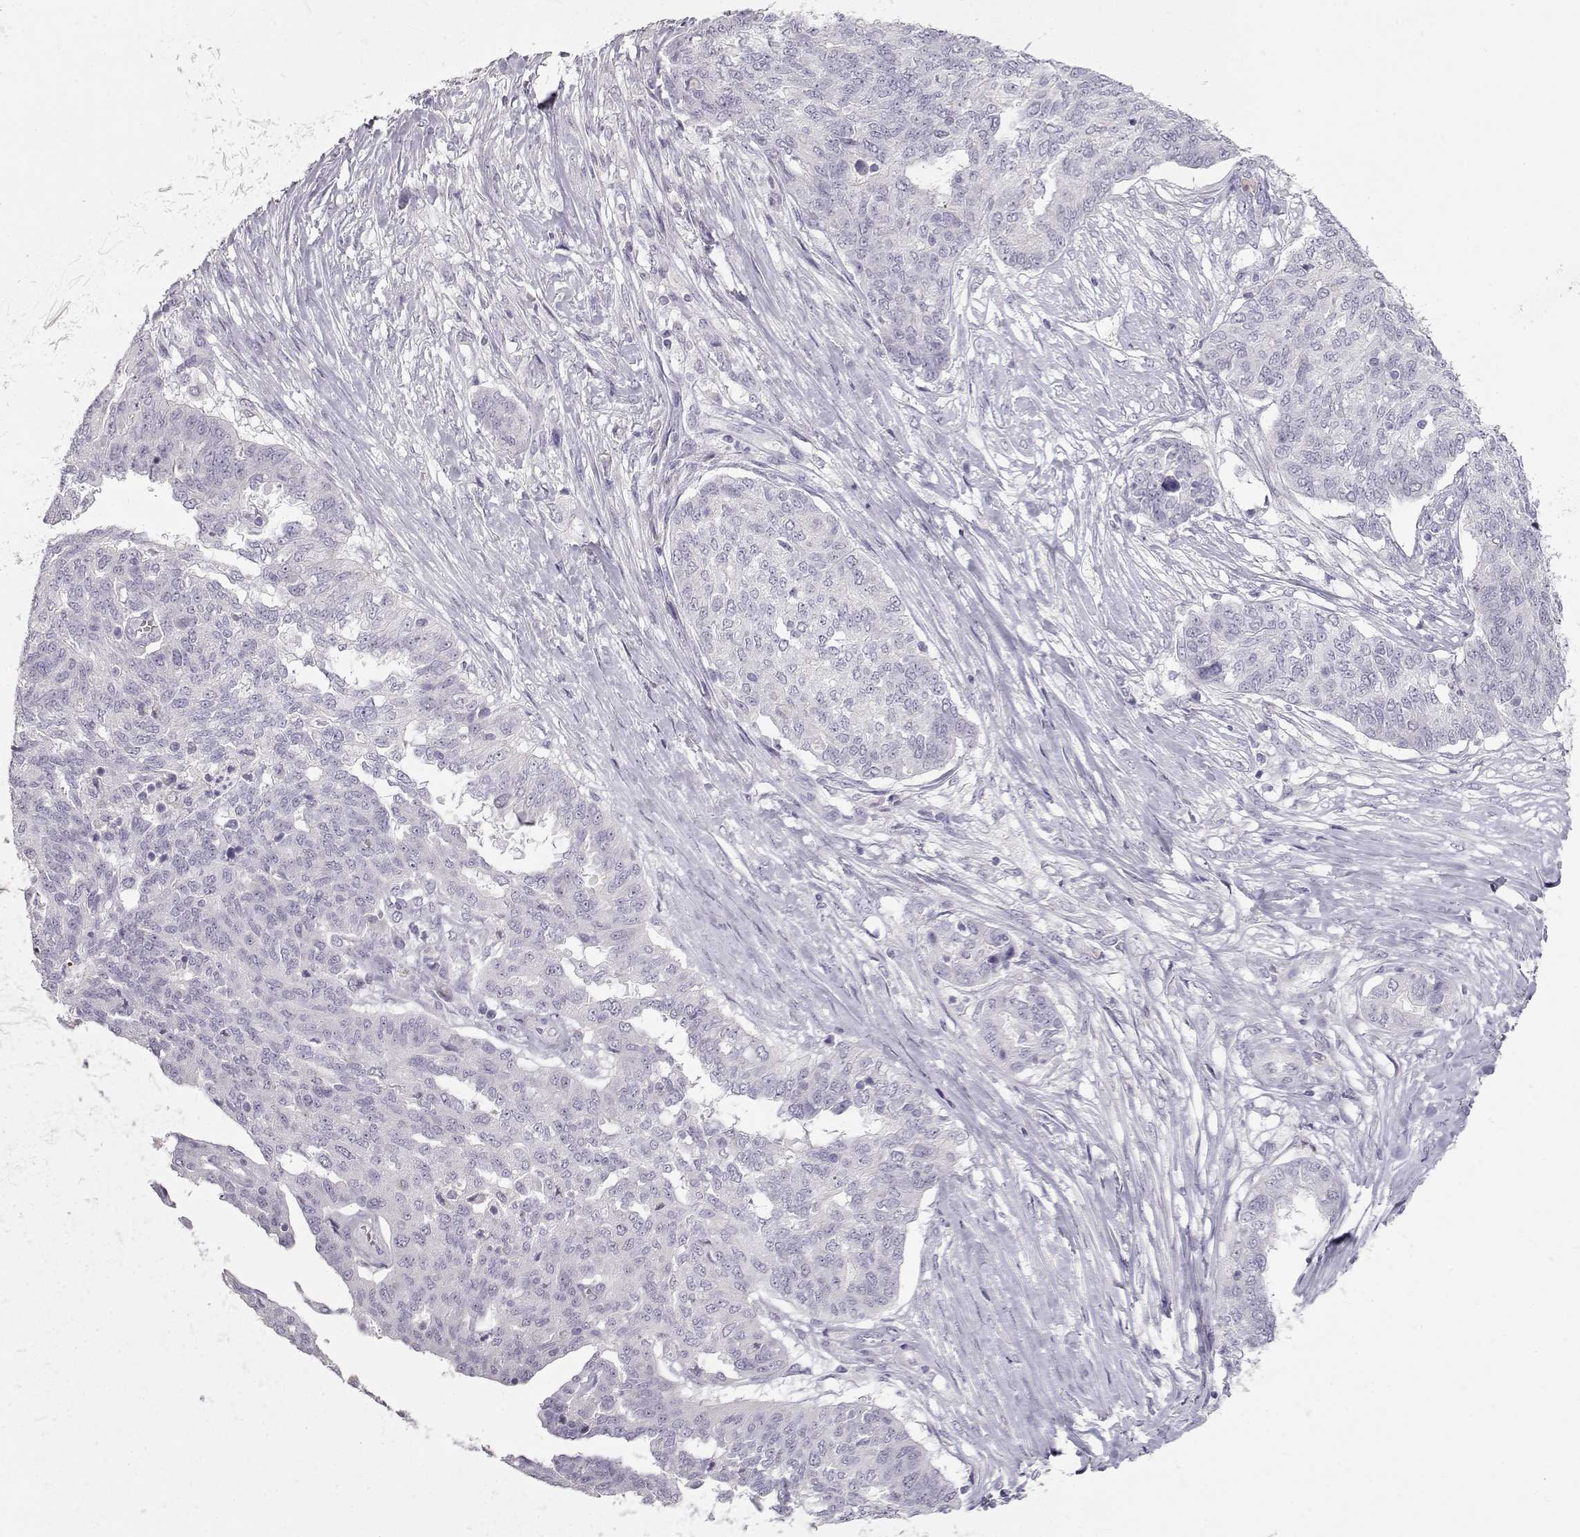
{"staining": {"intensity": "negative", "quantity": "none", "location": "none"}, "tissue": "ovarian cancer", "cell_type": "Tumor cells", "image_type": "cancer", "snomed": [{"axis": "morphology", "description": "Cystadenocarcinoma, serous, NOS"}, {"axis": "topography", "description": "Ovary"}], "caption": "Tumor cells show no significant positivity in ovarian cancer (serous cystadenocarcinoma).", "gene": "NUTM1", "patient": {"sex": "female", "age": 67}}